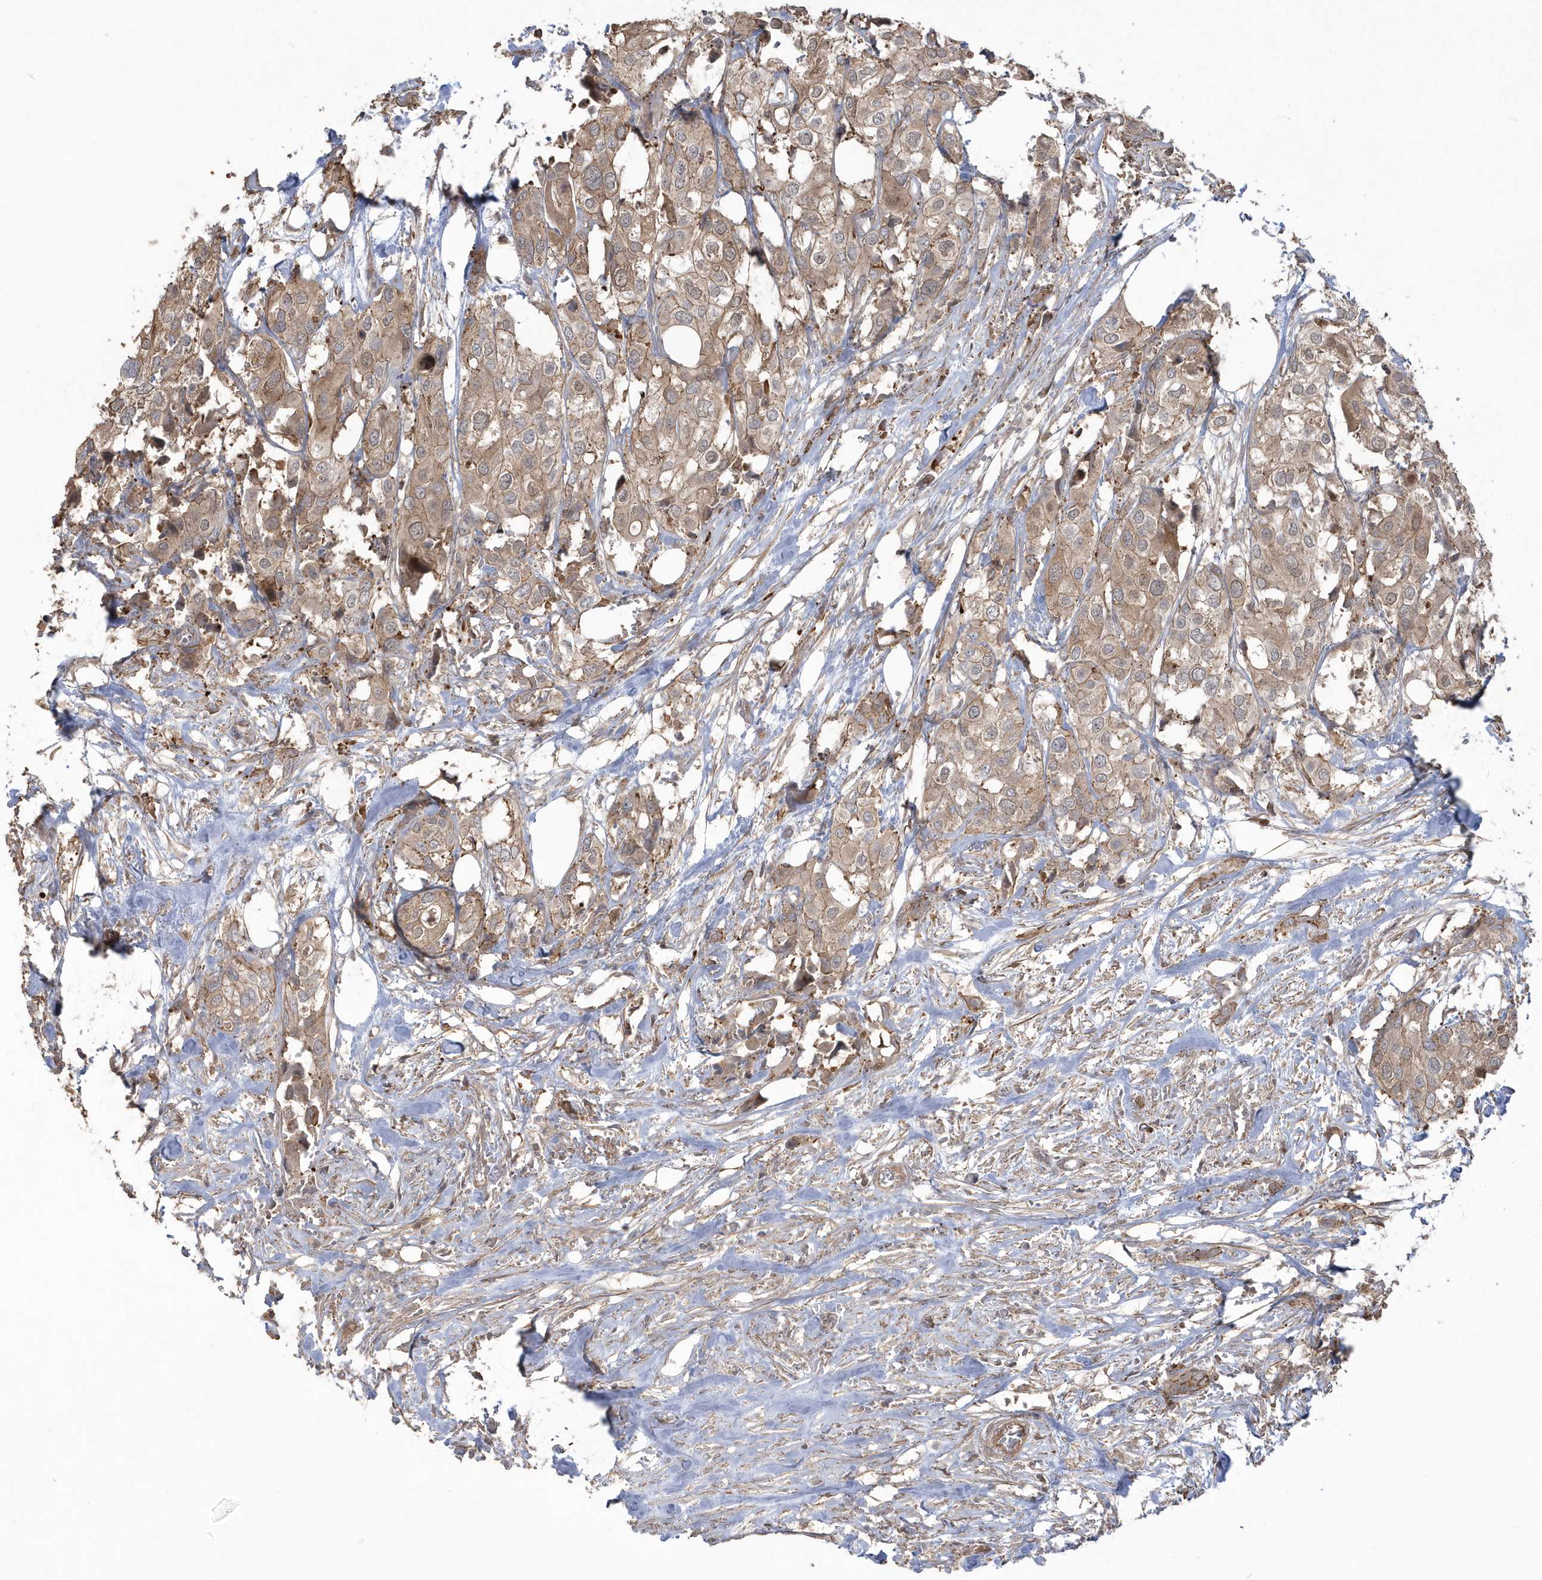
{"staining": {"intensity": "weak", "quantity": ">75%", "location": "cytoplasmic/membranous"}, "tissue": "urothelial cancer", "cell_type": "Tumor cells", "image_type": "cancer", "snomed": [{"axis": "morphology", "description": "Urothelial carcinoma, High grade"}, {"axis": "topography", "description": "Urinary bladder"}], "caption": "Human high-grade urothelial carcinoma stained with a brown dye demonstrates weak cytoplasmic/membranous positive staining in about >75% of tumor cells.", "gene": "ARMC8", "patient": {"sex": "male", "age": 64}}